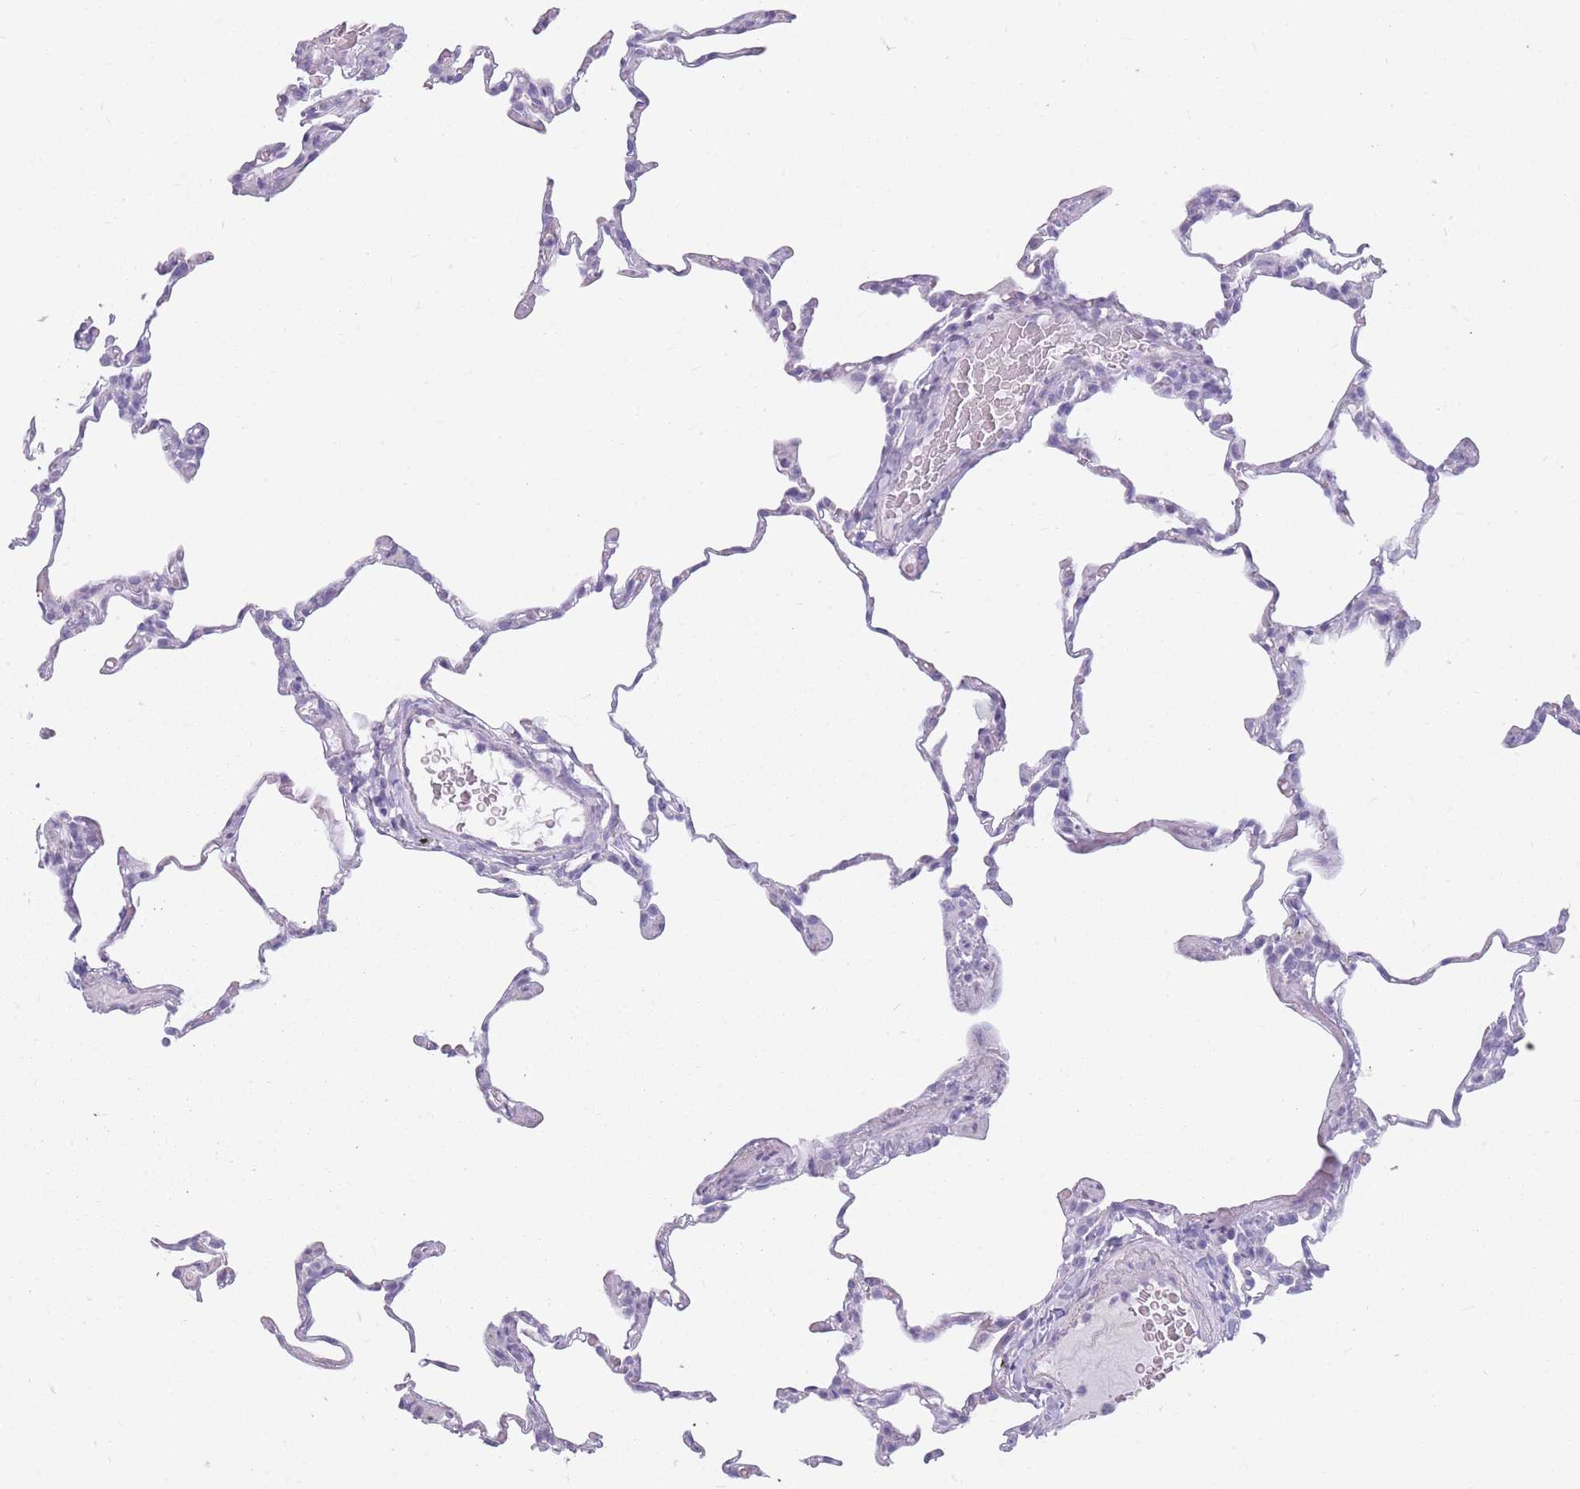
{"staining": {"intensity": "negative", "quantity": "none", "location": "none"}, "tissue": "lung", "cell_type": "Alveolar cells", "image_type": "normal", "snomed": [{"axis": "morphology", "description": "Normal tissue, NOS"}, {"axis": "topography", "description": "Lung"}], "caption": "Human lung stained for a protein using IHC exhibits no positivity in alveolar cells.", "gene": "CCNO", "patient": {"sex": "male", "age": 20}}